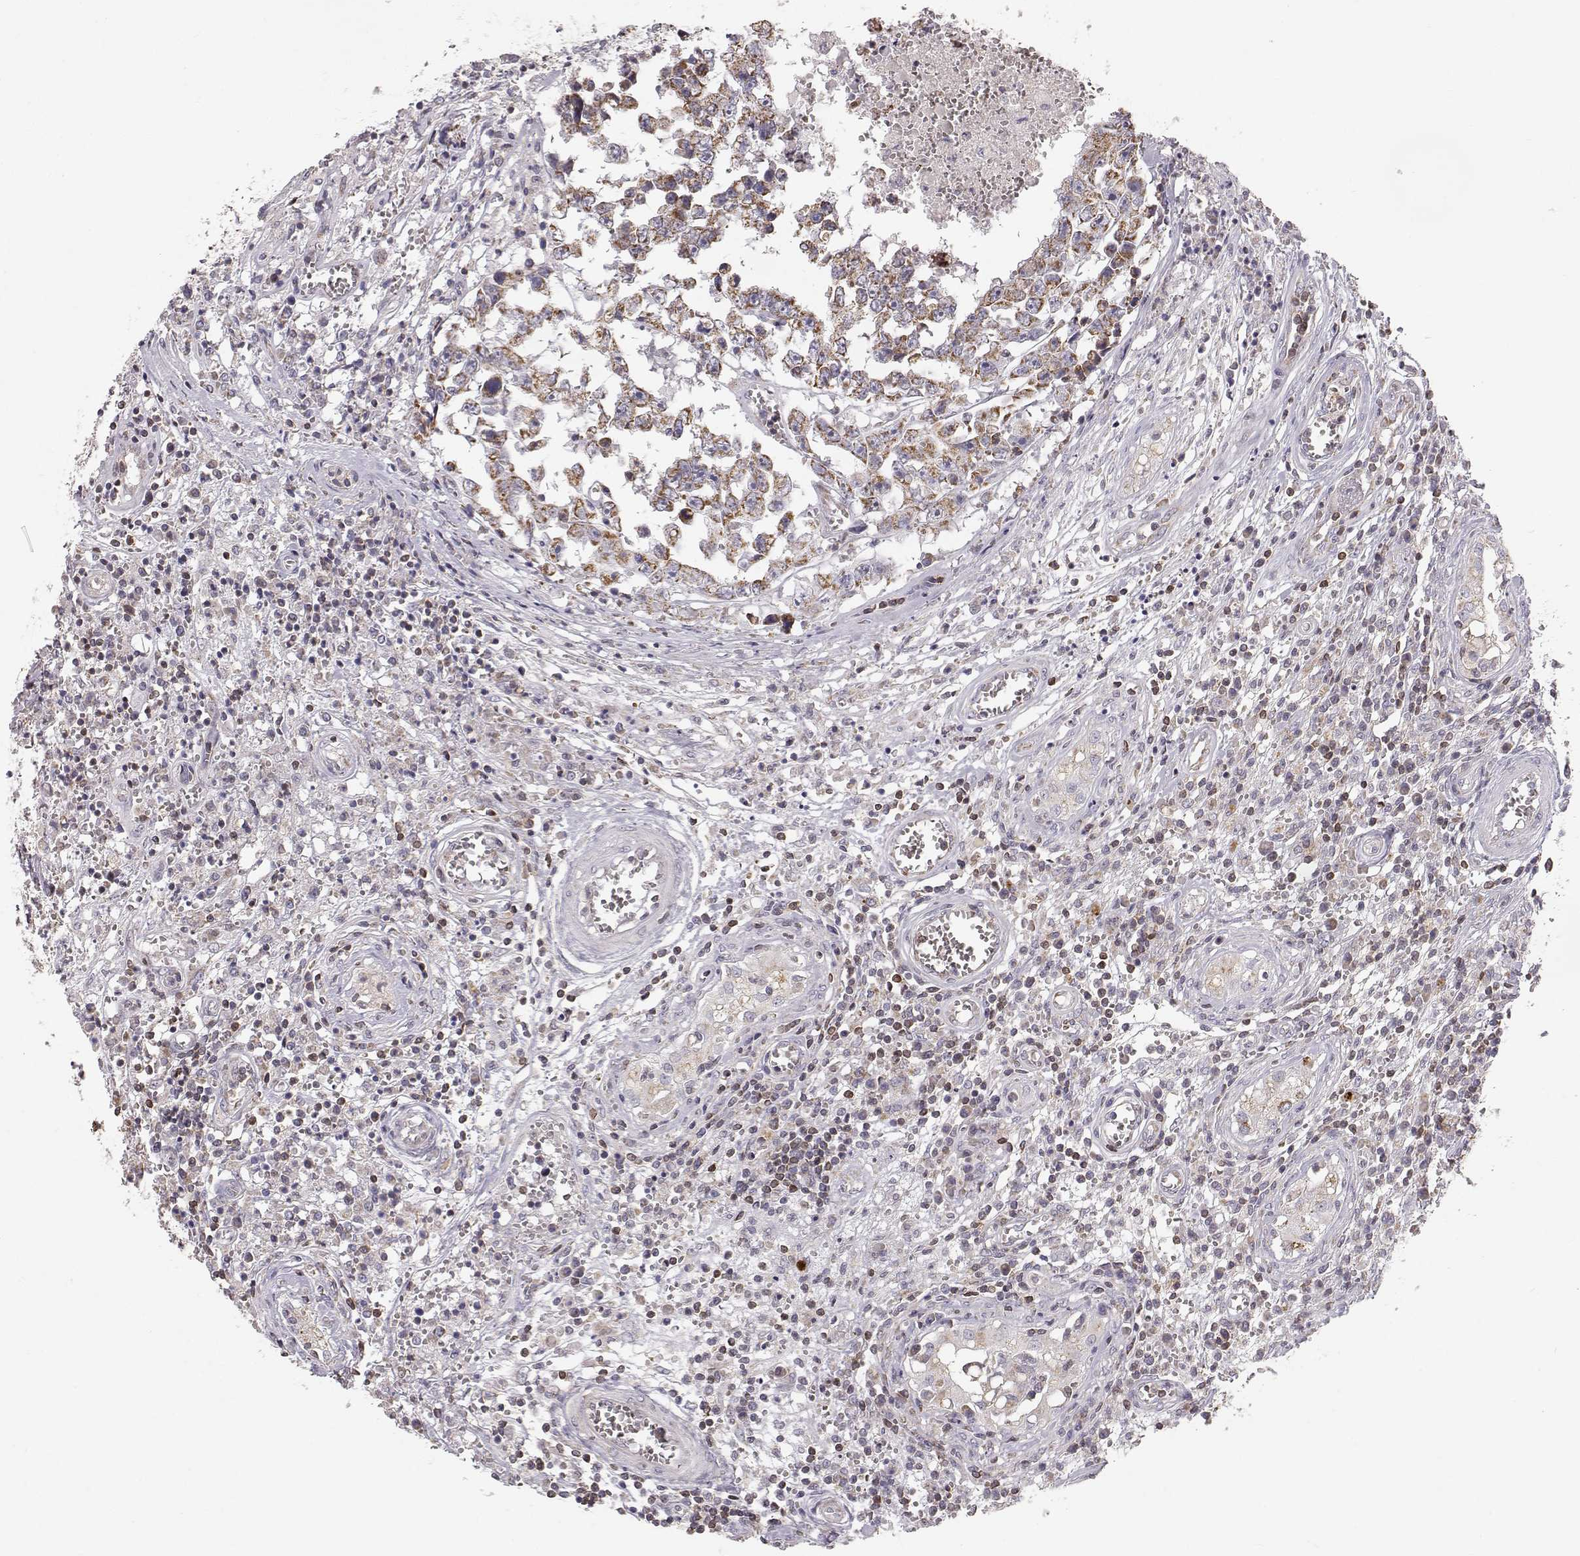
{"staining": {"intensity": "strong", "quantity": ">75%", "location": "cytoplasmic/membranous"}, "tissue": "testis cancer", "cell_type": "Tumor cells", "image_type": "cancer", "snomed": [{"axis": "morphology", "description": "Carcinoma, Embryonal, NOS"}, {"axis": "topography", "description": "Testis"}], "caption": "Testis embryonal carcinoma stained for a protein demonstrates strong cytoplasmic/membranous positivity in tumor cells. The staining is performed using DAB (3,3'-diaminobenzidine) brown chromogen to label protein expression. The nuclei are counter-stained blue using hematoxylin.", "gene": "GRAP2", "patient": {"sex": "male", "age": 36}}